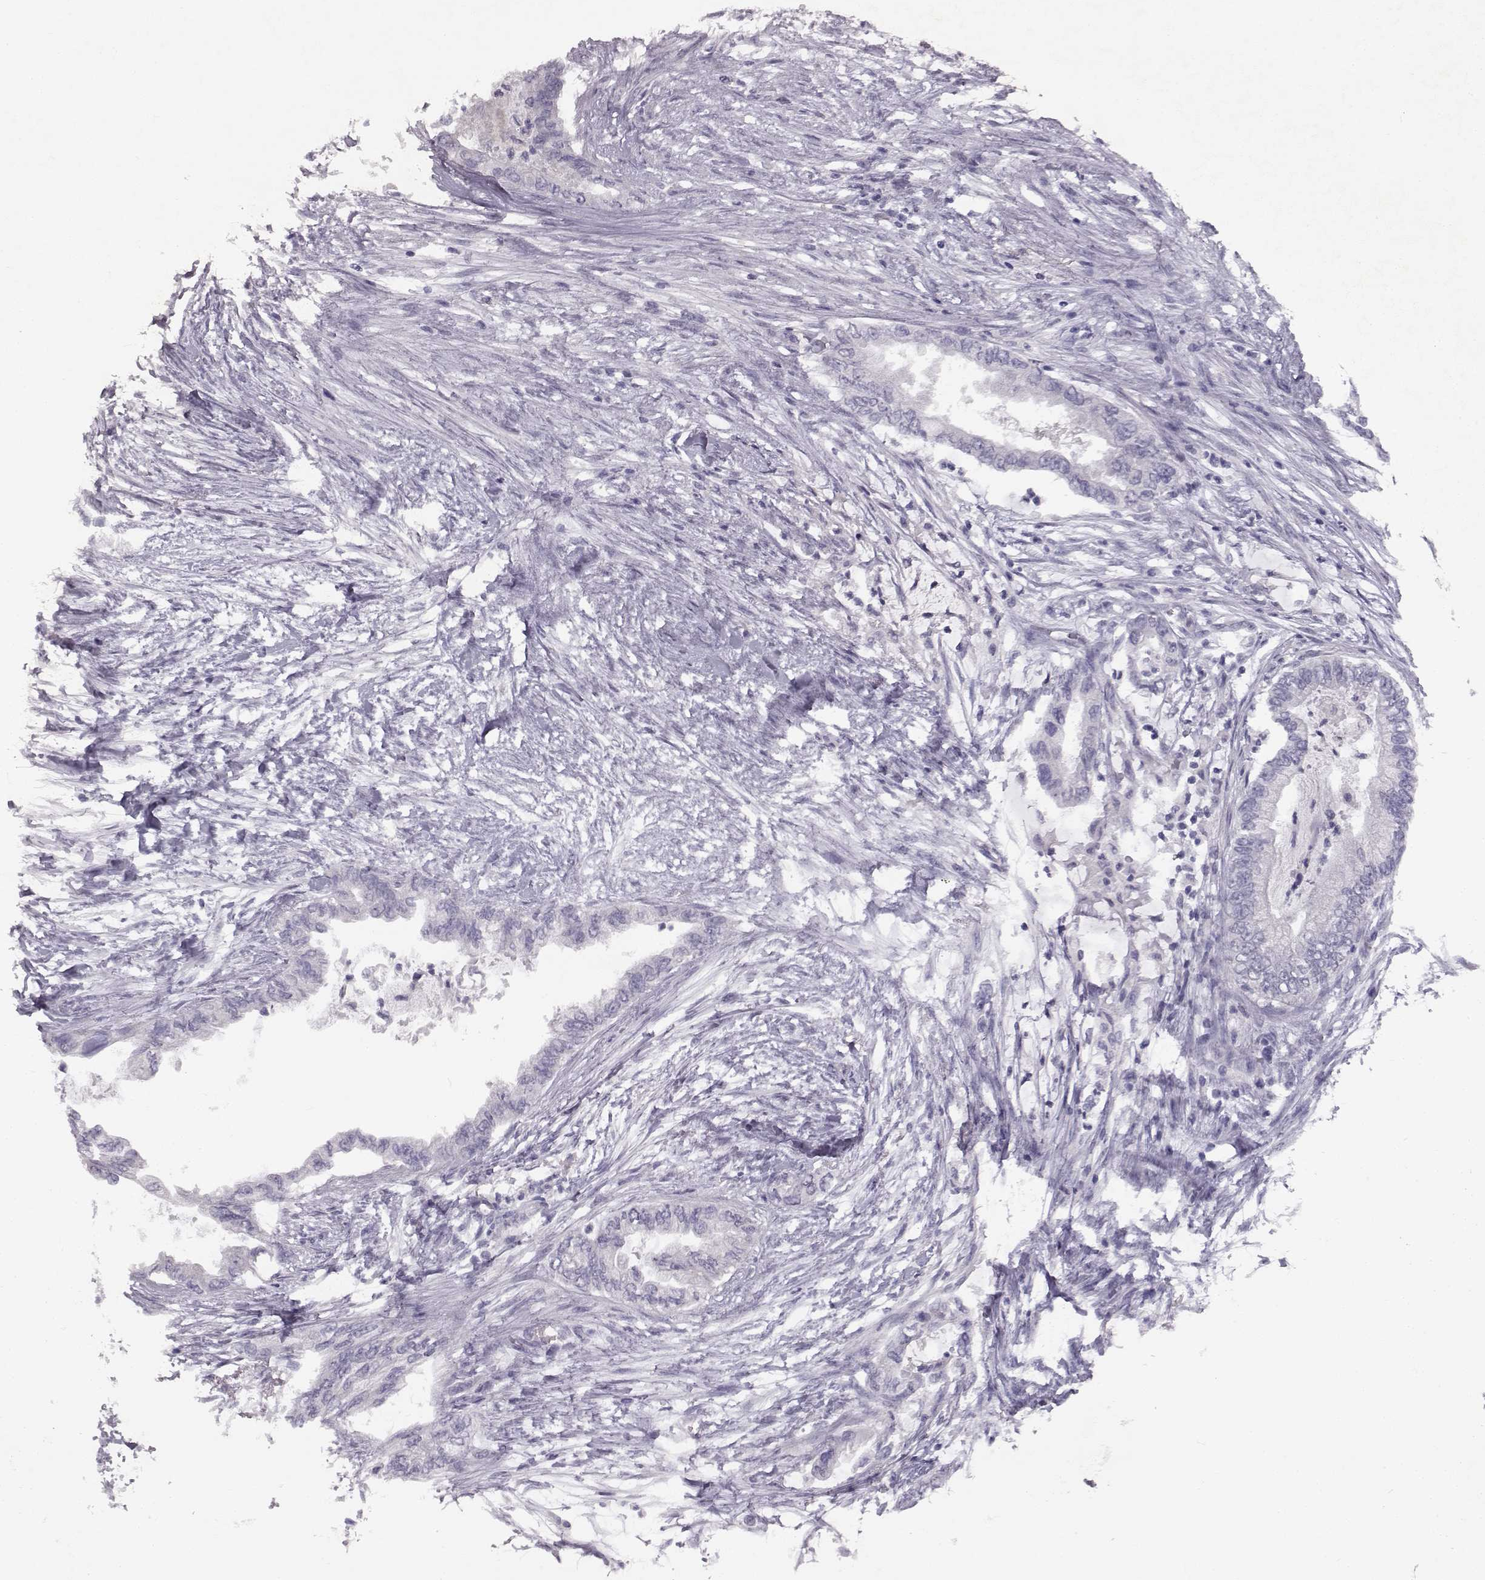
{"staining": {"intensity": "negative", "quantity": "none", "location": "none"}, "tissue": "pancreatic cancer", "cell_type": "Tumor cells", "image_type": "cancer", "snomed": [{"axis": "morphology", "description": "Normal tissue, NOS"}, {"axis": "morphology", "description": "Adenocarcinoma, NOS"}, {"axis": "topography", "description": "Pancreas"}, {"axis": "topography", "description": "Duodenum"}], "caption": "Tumor cells show no significant protein expression in adenocarcinoma (pancreatic).", "gene": "SPAG17", "patient": {"sex": "female", "age": 60}}